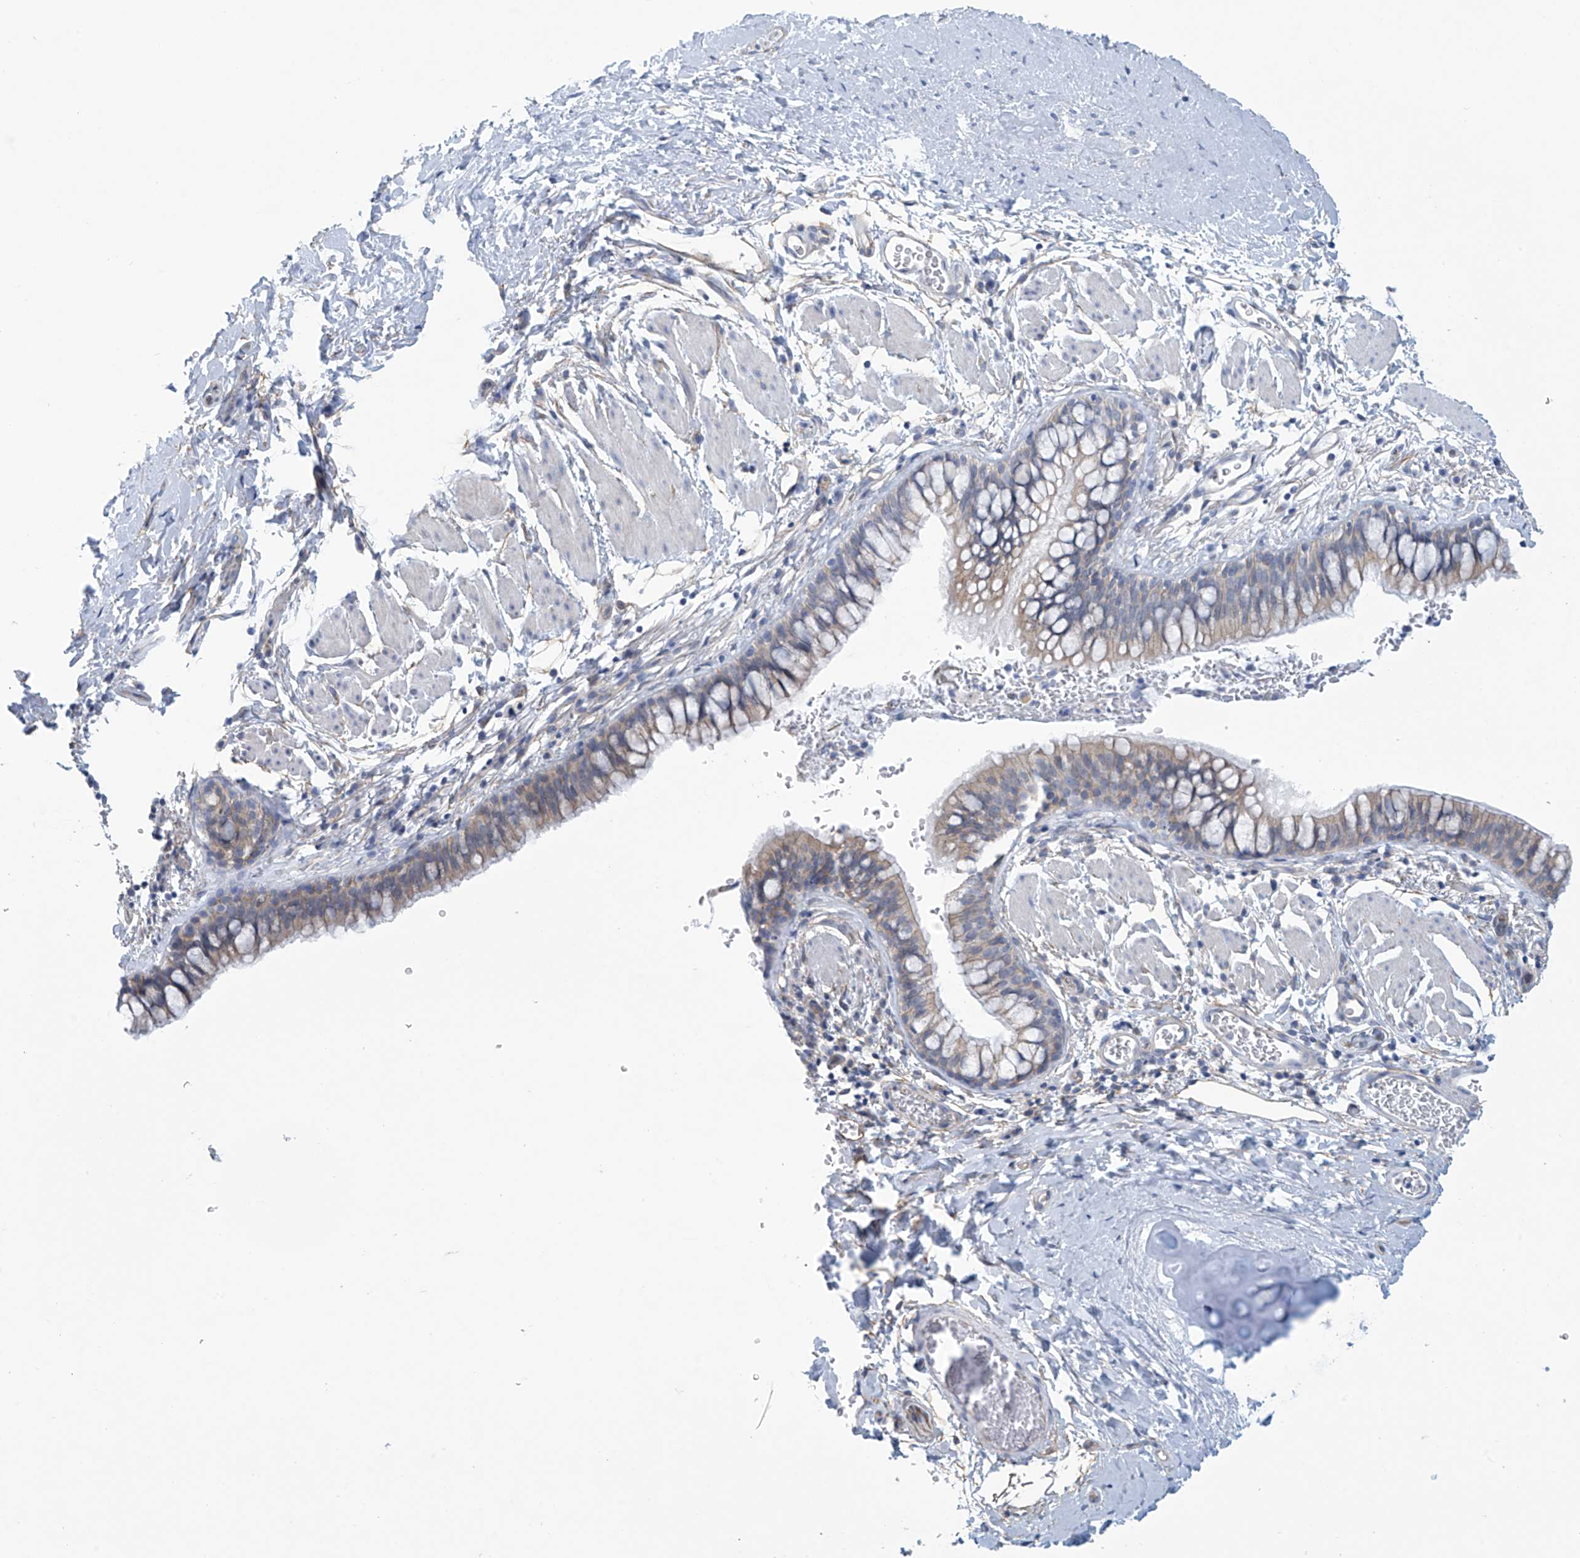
{"staining": {"intensity": "weak", "quantity": "<25%", "location": "cytoplasmic/membranous"}, "tissue": "bronchus", "cell_type": "Respiratory epithelial cells", "image_type": "normal", "snomed": [{"axis": "morphology", "description": "Normal tissue, NOS"}, {"axis": "topography", "description": "Cartilage tissue"}, {"axis": "topography", "description": "Bronchus"}], "caption": "Respiratory epithelial cells show no significant staining in unremarkable bronchus. (Brightfield microscopy of DAB (3,3'-diaminobenzidine) immunohistochemistry (IHC) at high magnification).", "gene": "ABHD13", "patient": {"sex": "female", "age": 36}}